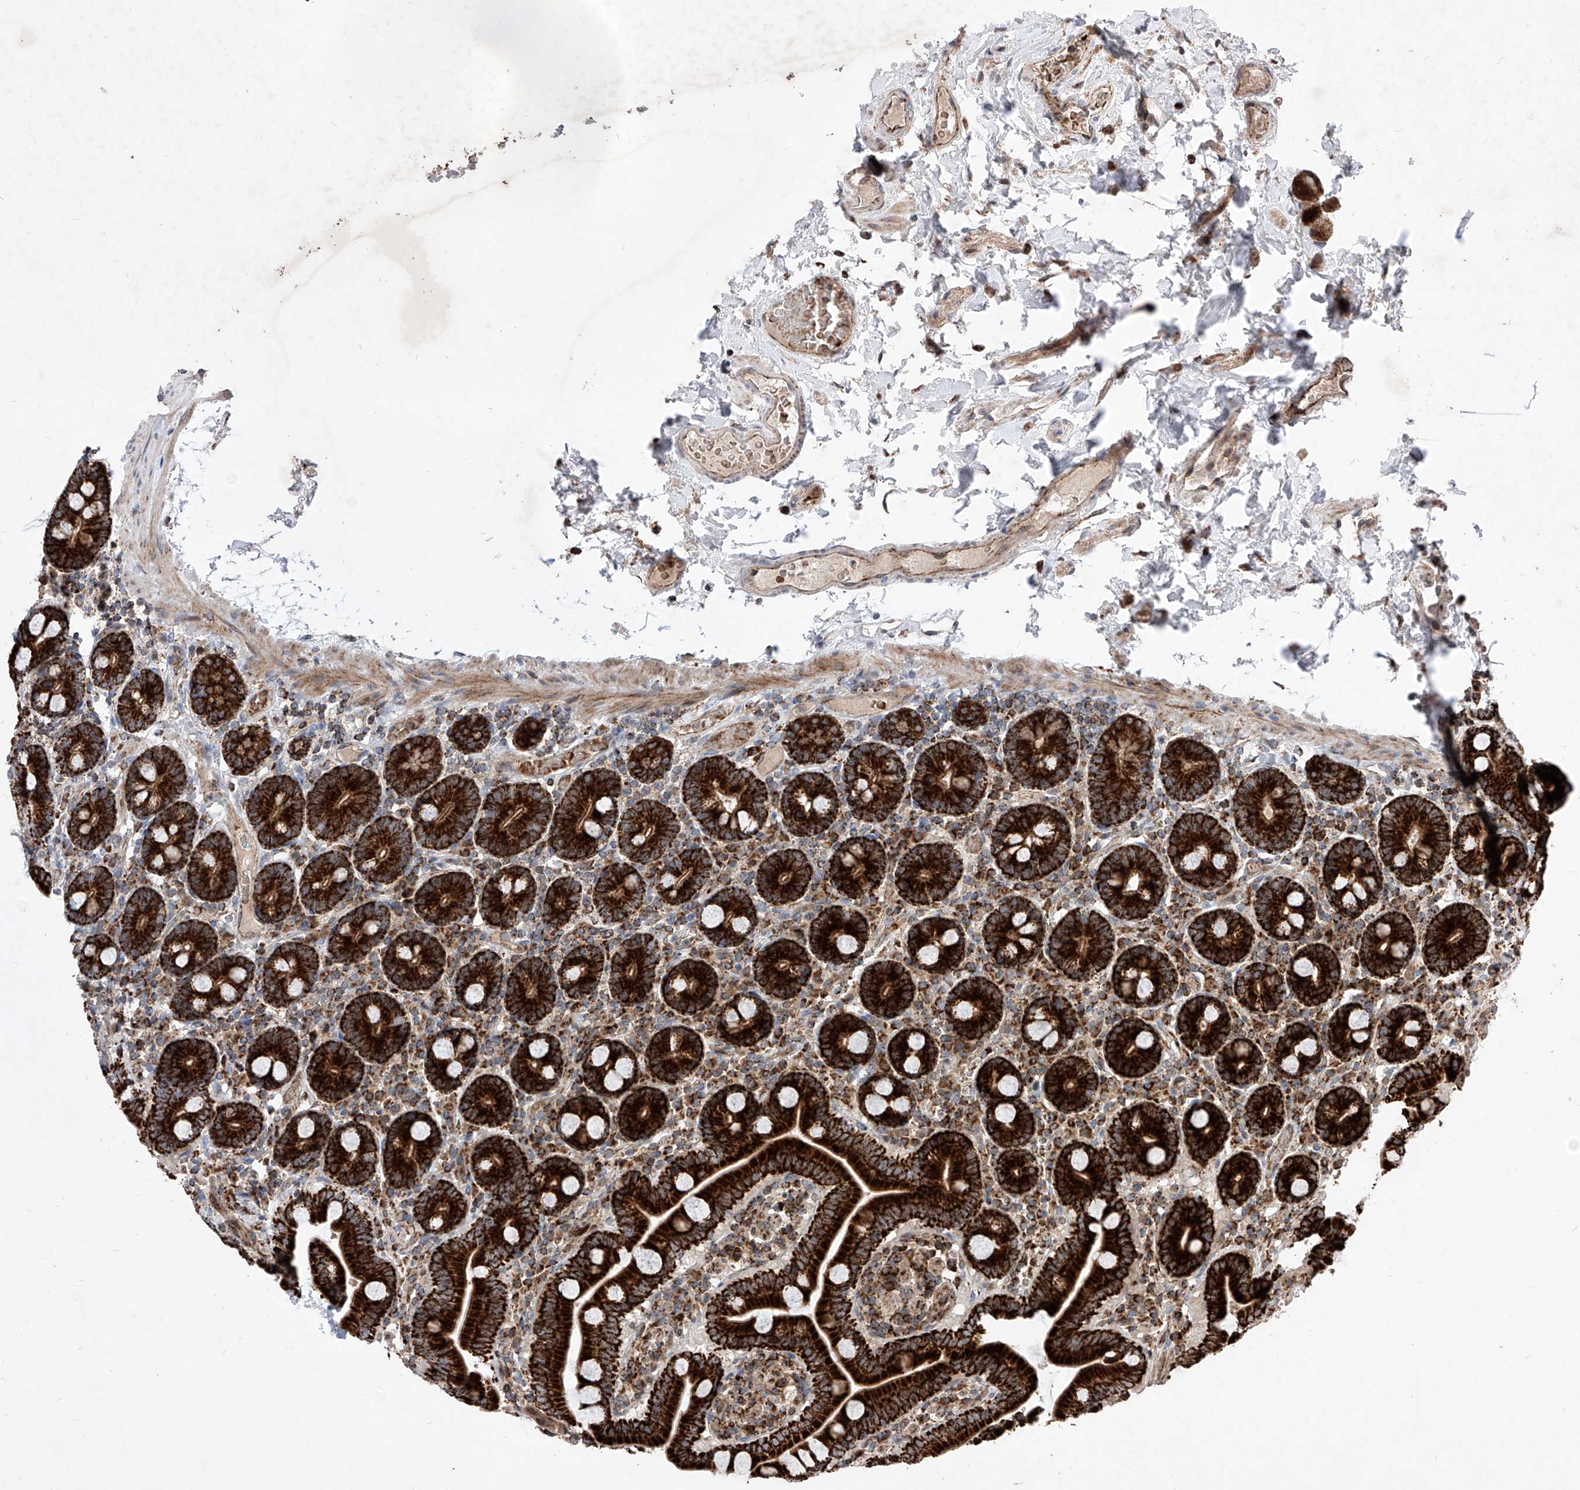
{"staining": {"intensity": "strong", "quantity": ">75%", "location": "cytoplasmic/membranous"}, "tissue": "duodenum", "cell_type": "Glandular cells", "image_type": "normal", "snomed": [{"axis": "morphology", "description": "Normal tissue, NOS"}, {"axis": "topography", "description": "Duodenum"}], "caption": "The immunohistochemical stain shows strong cytoplasmic/membranous positivity in glandular cells of unremarkable duodenum.", "gene": "SEMA6A", "patient": {"sex": "male", "age": 55}}